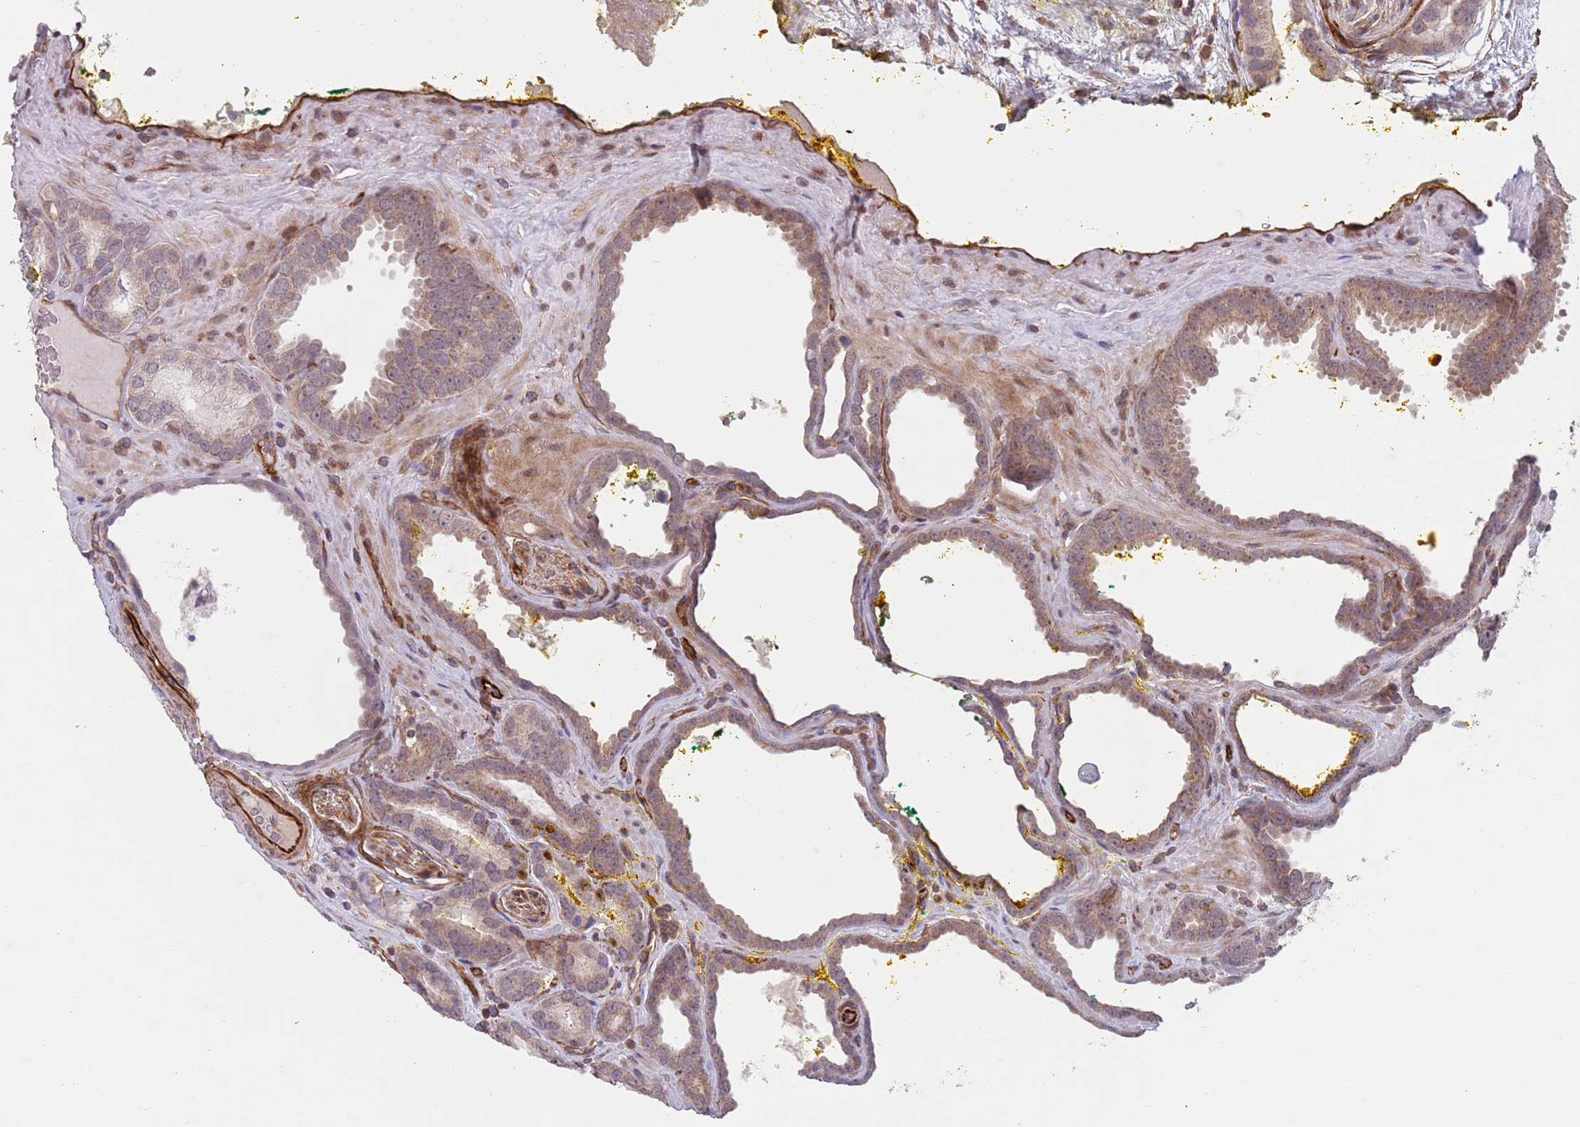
{"staining": {"intensity": "weak", "quantity": ">75%", "location": "cytoplasmic/membranous"}, "tissue": "prostate cancer", "cell_type": "Tumor cells", "image_type": "cancer", "snomed": [{"axis": "morphology", "description": "Adenocarcinoma, High grade"}, {"axis": "topography", "description": "Prostate"}], "caption": "Immunohistochemical staining of adenocarcinoma (high-grade) (prostate) displays low levels of weak cytoplasmic/membranous protein positivity in approximately >75% of tumor cells.", "gene": "CHD9", "patient": {"sex": "male", "age": 72}}